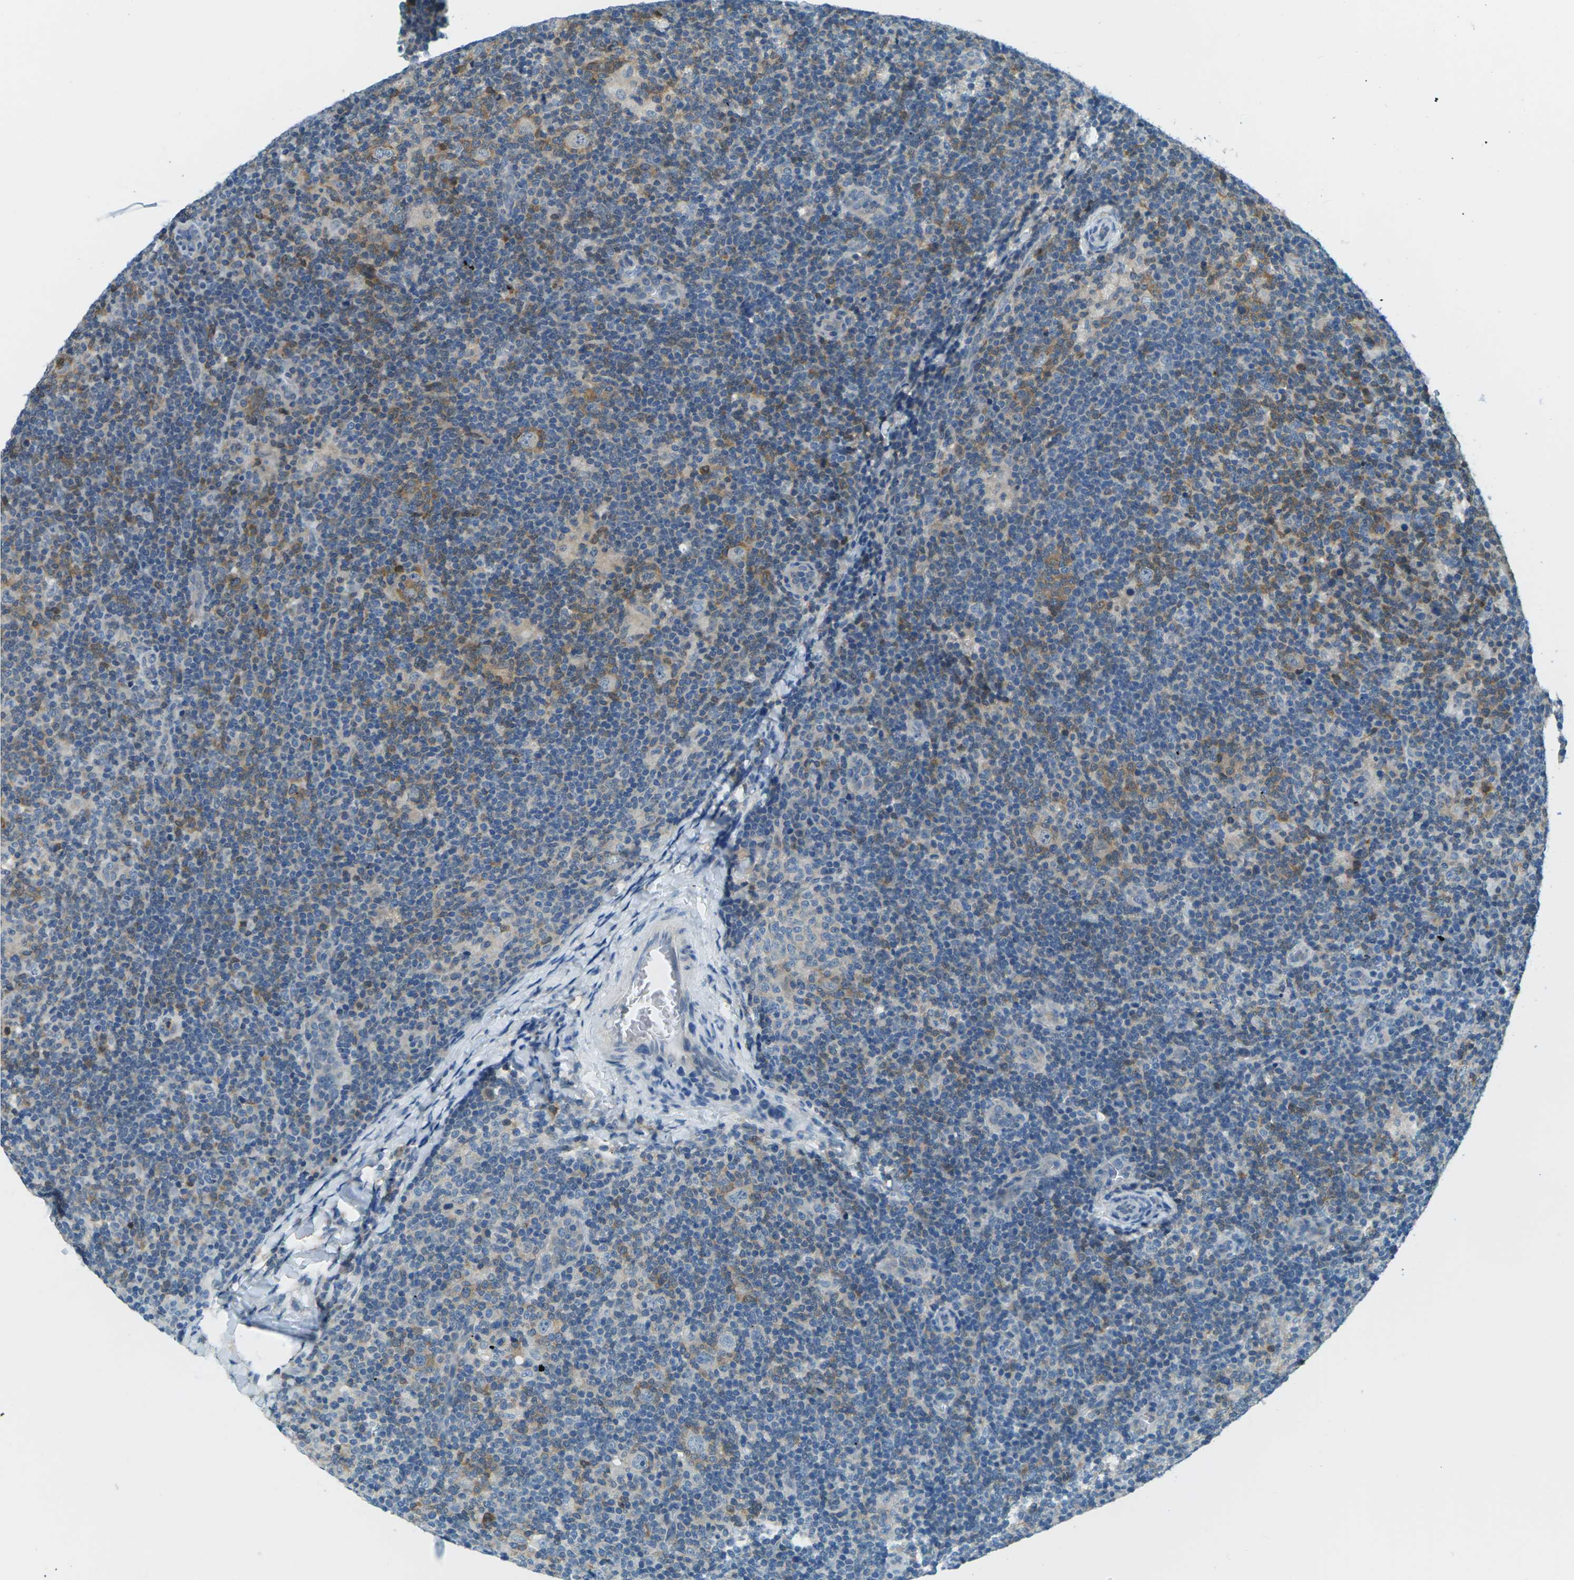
{"staining": {"intensity": "negative", "quantity": "none", "location": "none"}, "tissue": "lymphoma", "cell_type": "Tumor cells", "image_type": "cancer", "snomed": [{"axis": "morphology", "description": "Hodgkin's disease, NOS"}, {"axis": "topography", "description": "Lymph node"}], "caption": "DAB (3,3'-diaminobenzidine) immunohistochemical staining of human lymphoma exhibits no significant positivity in tumor cells.", "gene": "NANOS2", "patient": {"sex": "female", "age": 57}}